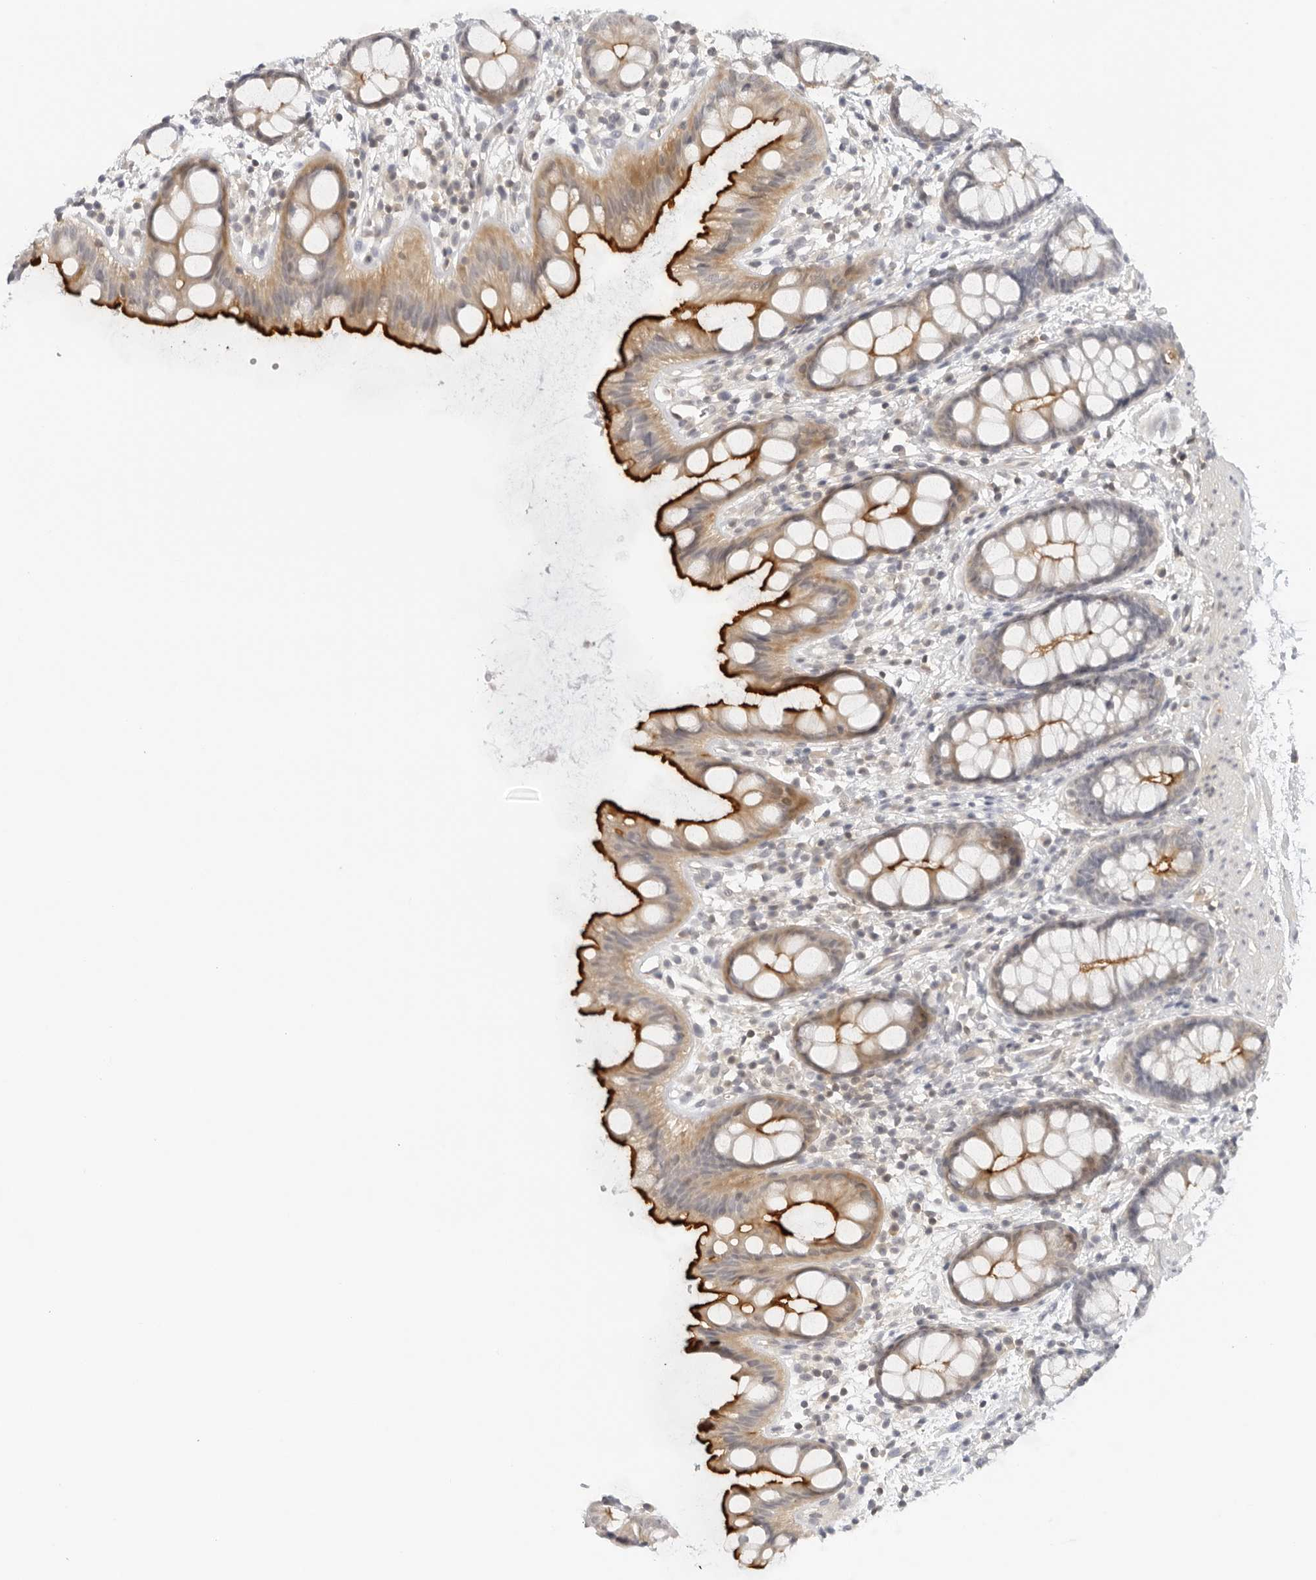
{"staining": {"intensity": "strong", "quantity": "25%-75%", "location": "cytoplasmic/membranous"}, "tissue": "rectum", "cell_type": "Glandular cells", "image_type": "normal", "snomed": [{"axis": "morphology", "description": "Normal tissue, NOS"}, {"axis": "topography", "description": "Rectum"}], "caption": "High-power microscopy captured an immunohistochemistry photomicrograph of unremarkable rectum, revealing strong cytoplasmic/membranous staining in approximately 25%-75% of glandular cells. The protein is stained brown, and the nuclei are stained in blue (DAB IHC with brightfield microscopy, high magnification).", "gene": "OSCP1", "patient": {"sex": "female", "age": 65}}